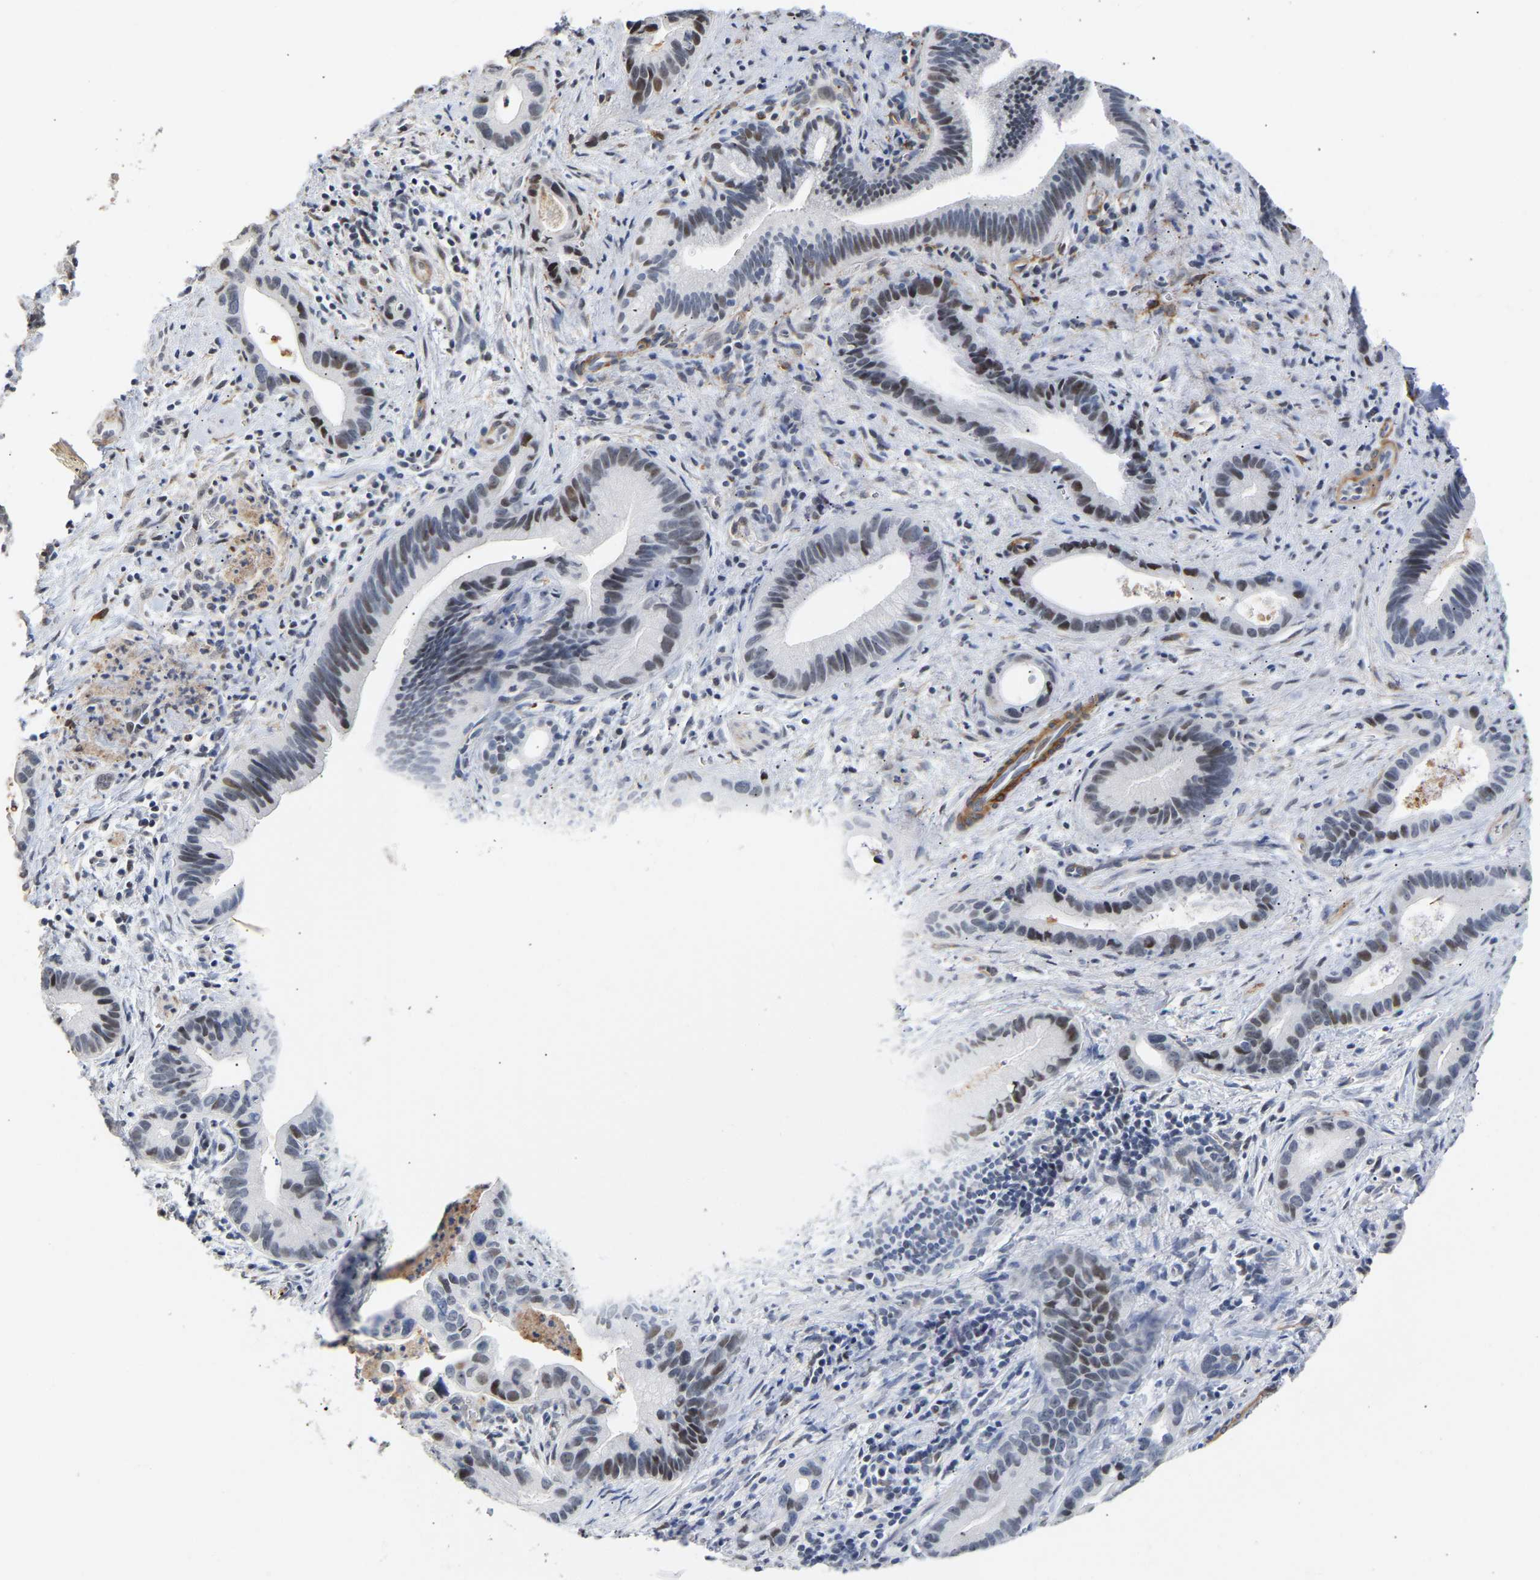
{"staining": {"intensity": "moderate", "quantity": "25%-75%", "location": "nuclear"}, "tissue": "liver cancer", "cell_type": "Tumor cells", "image_type": "cancer", "snomed": [{"axis": "morphology", "description": "Cholangiocarcinoma"}, {"axis": "topography", "description": "Liver"}], "caption": "IHC histopathology image of cholangiocarcinoma (liver) stained for a protein (brown), which reveals medium levels of moderate nuclear expression in about 25%-75% of tumor cells.", "gene": "AMPH", "patient": {"sex": "female", "age": 55}}